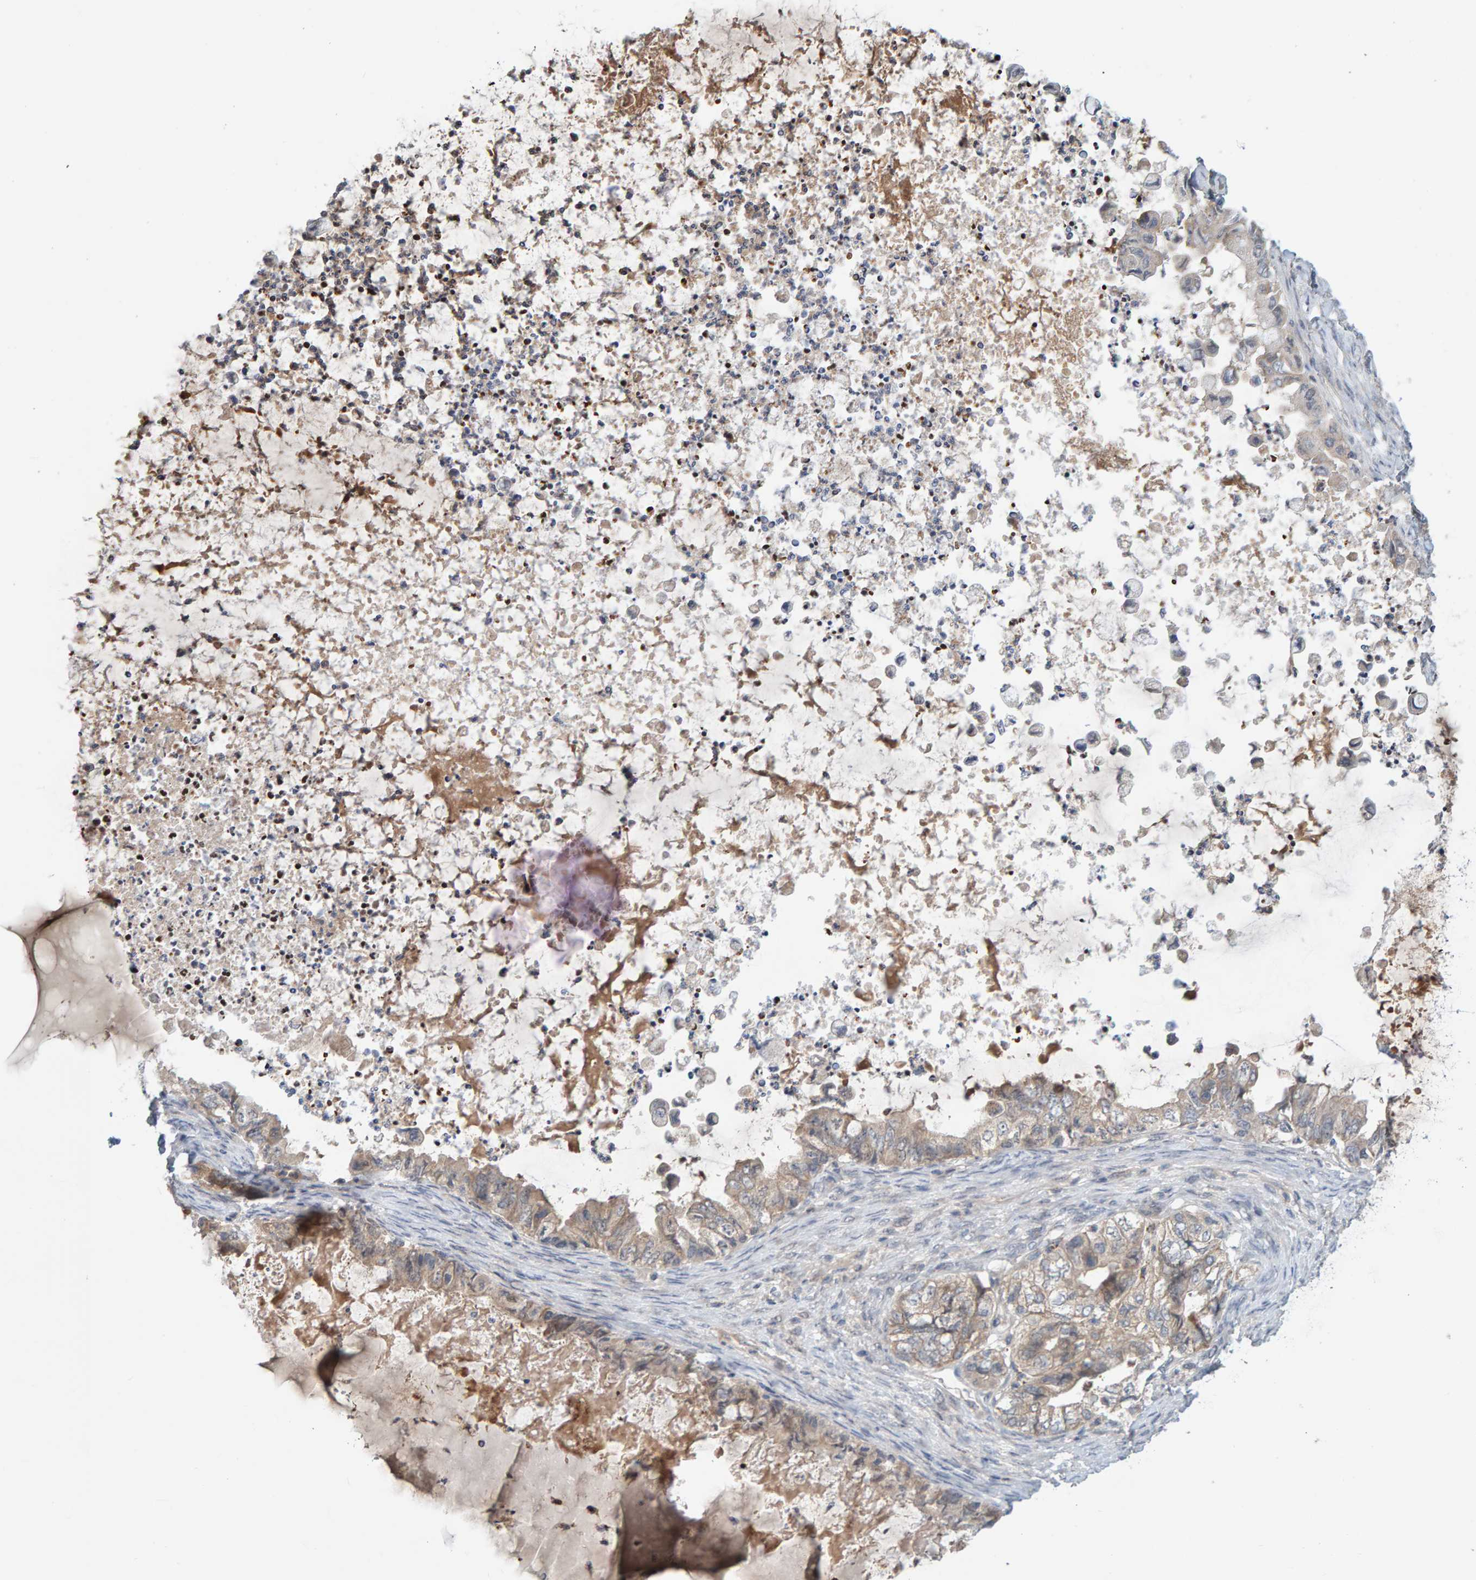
{"staining": {"intensity": "weak", "quantity": "<25%", "location": "cytoplasmic/membranous"}, "tissue": "ovarian cancer", "cell_type": "Tumor cells", "image_type": "cancer", "snomed": [{"axis": "morphology", "description": "Cystadenocarcinoma, mucinous, NOS"}, {"axis": "topography", "description": "Ovary"}], "caption": "The immunohistochemistry (IHC) image has no significant expression in tumor cells of ovarian mucinous cystadenocarcinoma tissue.", "gene": "TATDN1", "patient": {"sex": "female", "age": 80}}